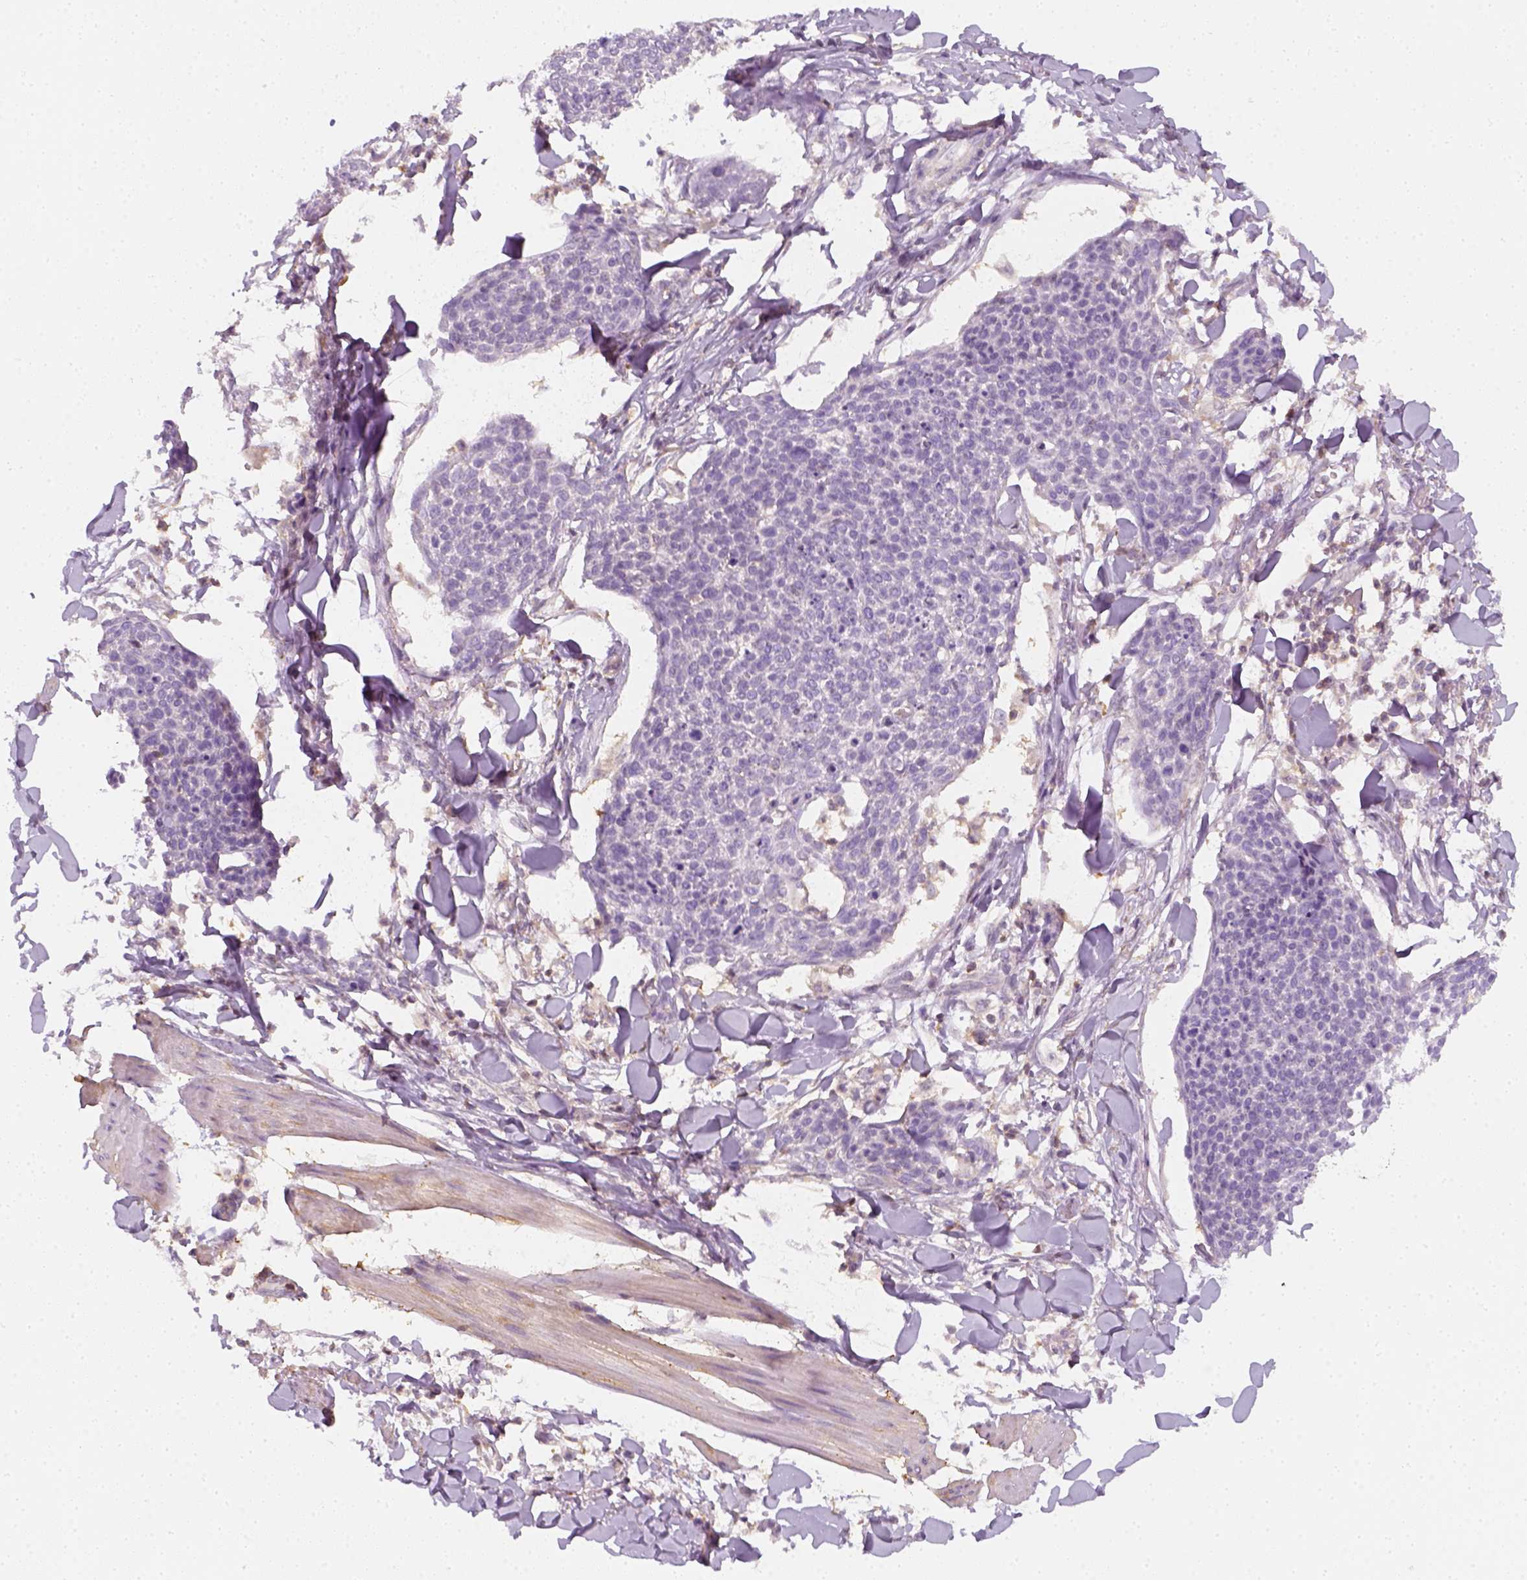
{"staining": {"intensity": "negative", "quantity": "none", "location": "none"}, "tissue": "skin cancer", "cell_type": "Tumor cells", "image_type": "cancer", "snomed": [{"axis": "morphology", "description": "Squamous cell carcinoma, NOS"}, {"axis": "topography", "description": "Skin"}, {"axis": "topography", "description": "Vulva"}], "caption": "Immunohistochemical staining of skin cancer shows no significant staining in tumor cells.", "gene": "EPHB1", "patient": {"sex": "female", "age": 75}}